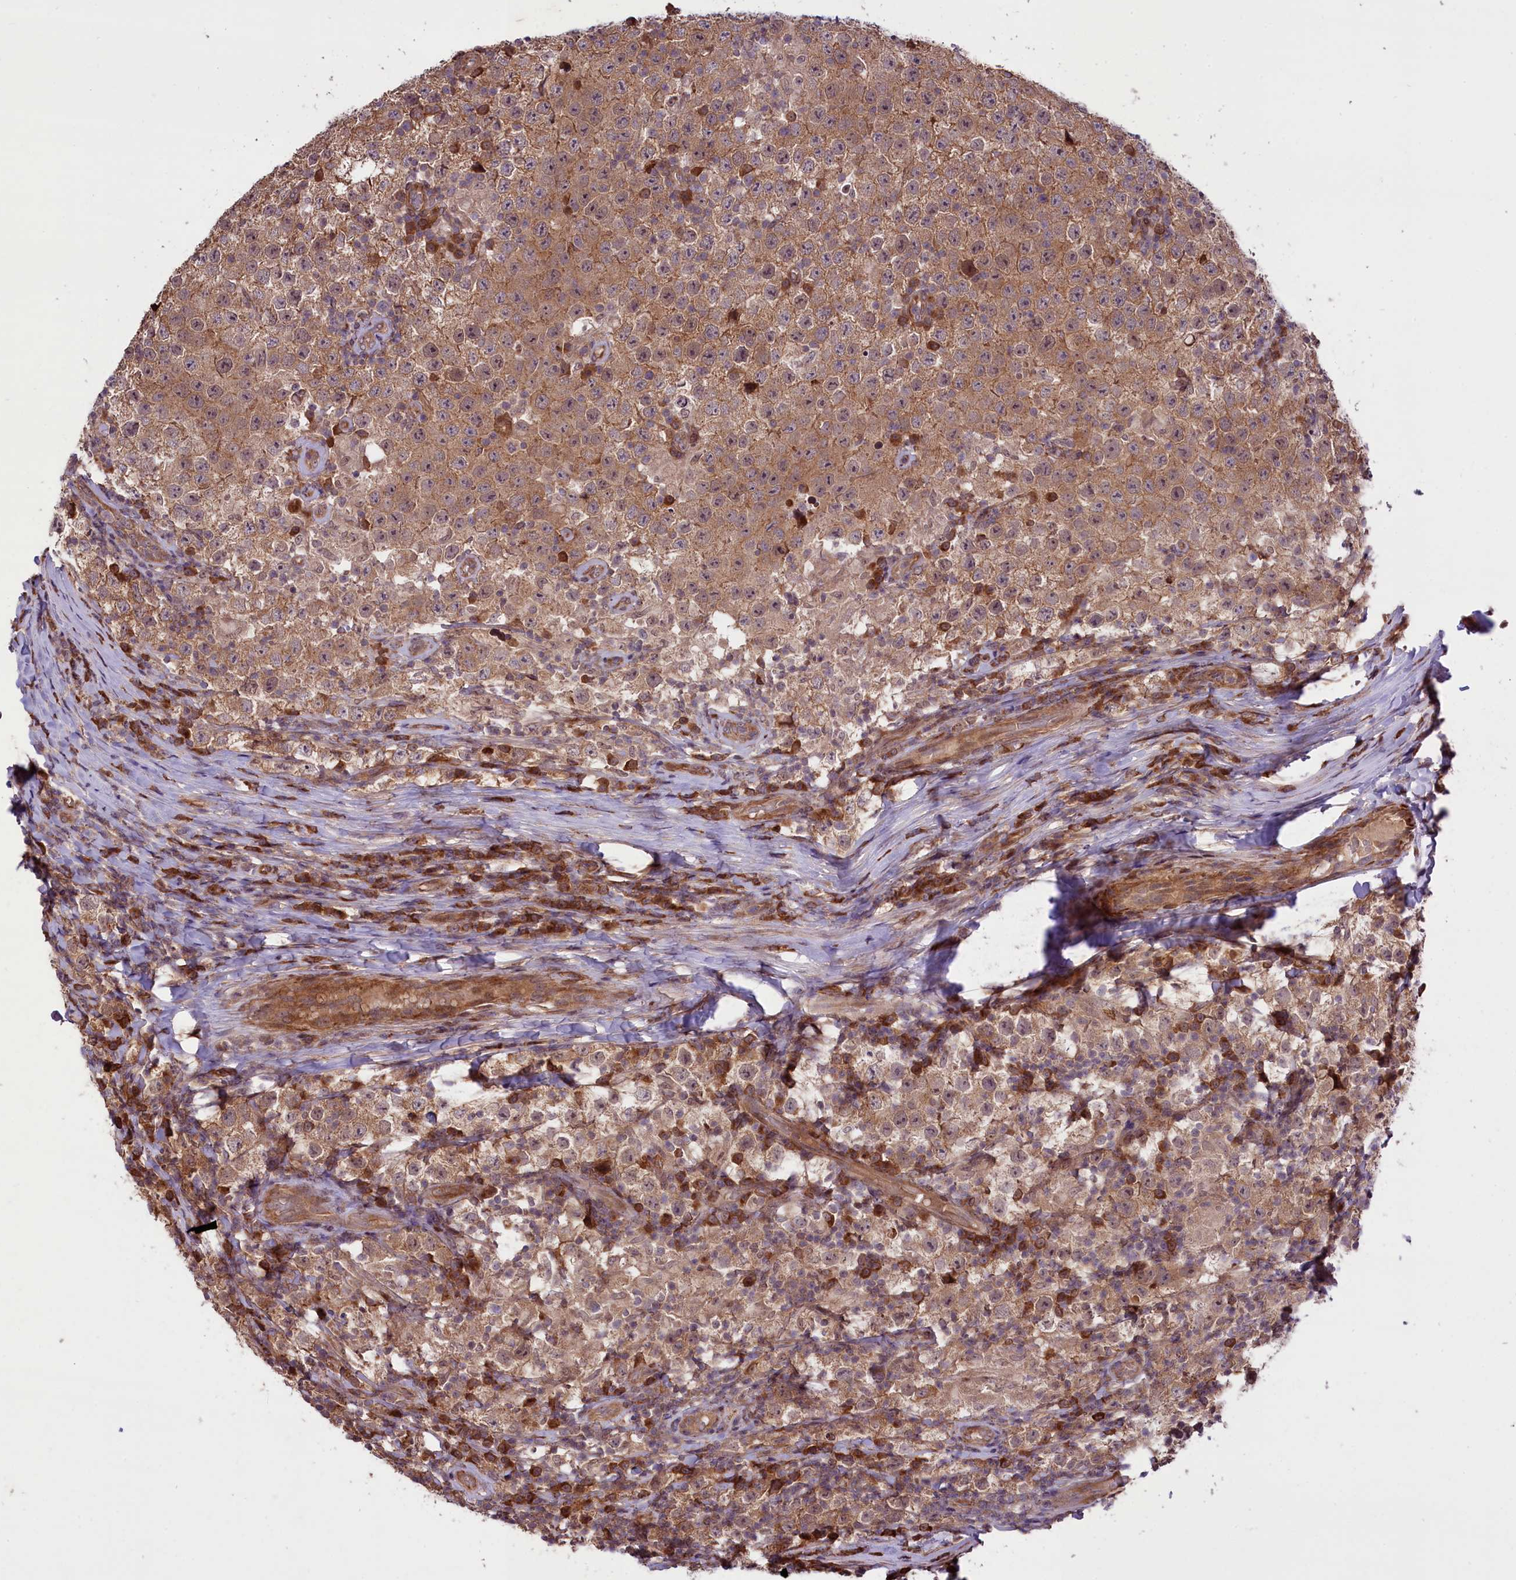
{"staining": {"intensity": "moderate", "quantity": ">75%", "location": "cytoplasmic/membranous"}, "tissue": "testis cancer", "cell_type": "Tumor cells", "image_type": "cancer", "snomed": [{"axis": "morphology", "description": "Normal tissue, NOS"}, {"axis": "morphology", "description": "Urothelial carcinoma, High grade"}, {"axis": "morphology", "description": "Seminoma, NOS"}, {"axis": "morphology", "description": "Carcinoma, Embryonal, NOS"}, {"axis": "topography", "description": "Urinary bladder"}, {"axis": "topography", "description": "Testis"}], "caption": "An immunohistochemistry (IHC) photomicrograph of tumor tissue is shown. Protein staining in brown highlights moderate cytoplasmic/membranous positivity in urothelial carcinoma (high-grade) (testis) within tumor cells.", "gene": "HDAC5", "patient": {"sex": "male", "age": 41}}